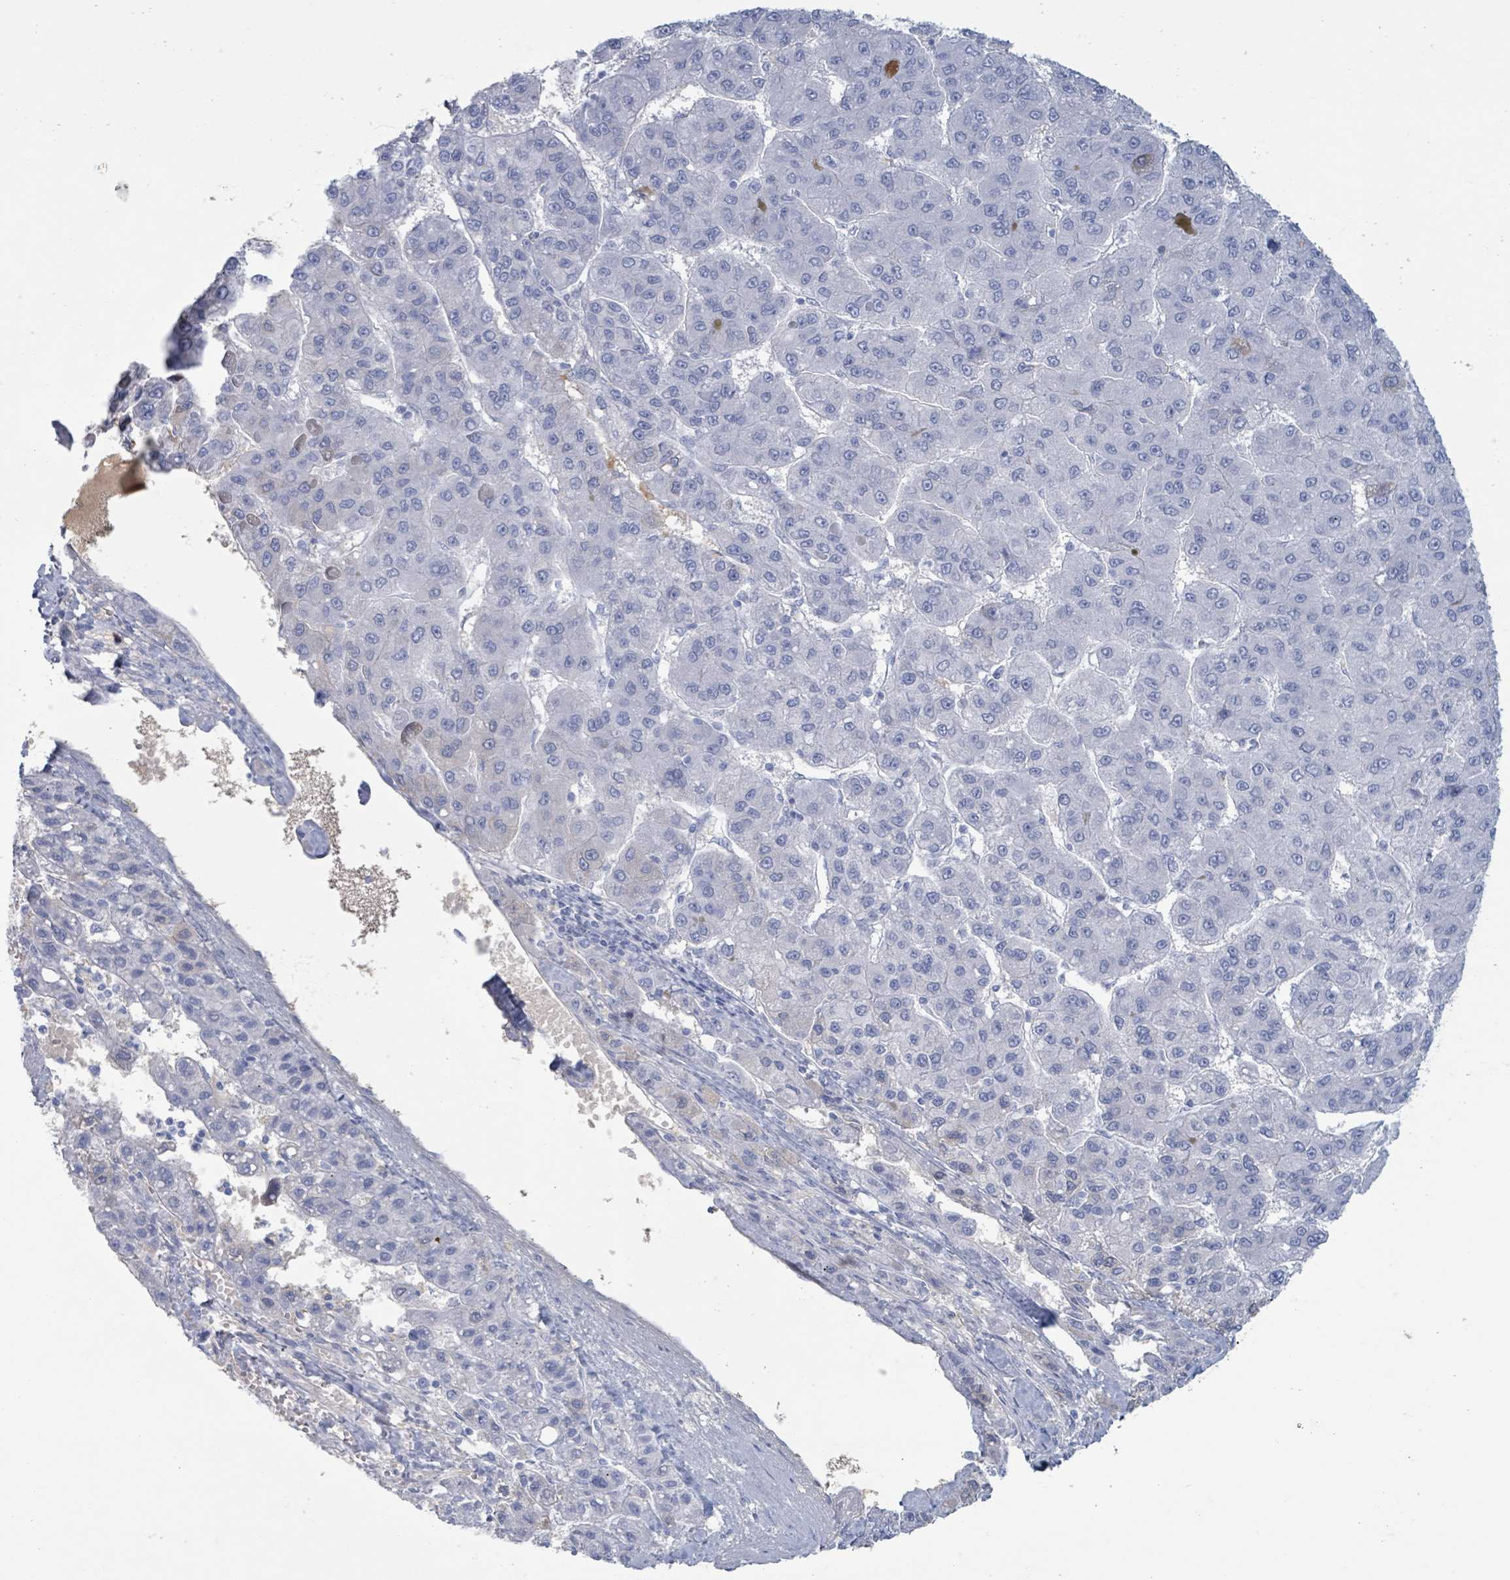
{"staining": {"intensity": "negative", "quantity": "none", "location": "none"}, "tissue": "liver cancer", "cell_type": "Tumor cells", "image_type": "cancer", "snomed": [{"axis": "morphology", "description": "Carcinoma, Hepatocellular, NOS"}, {"axis": "topography", "description": "Liver"}], "caption": "A histopathology image of liver cancer stained for a protein displays no brown staining in tumor cells.", "gene": "KLK4", "patient": {"sex": "female", "age": 82}}